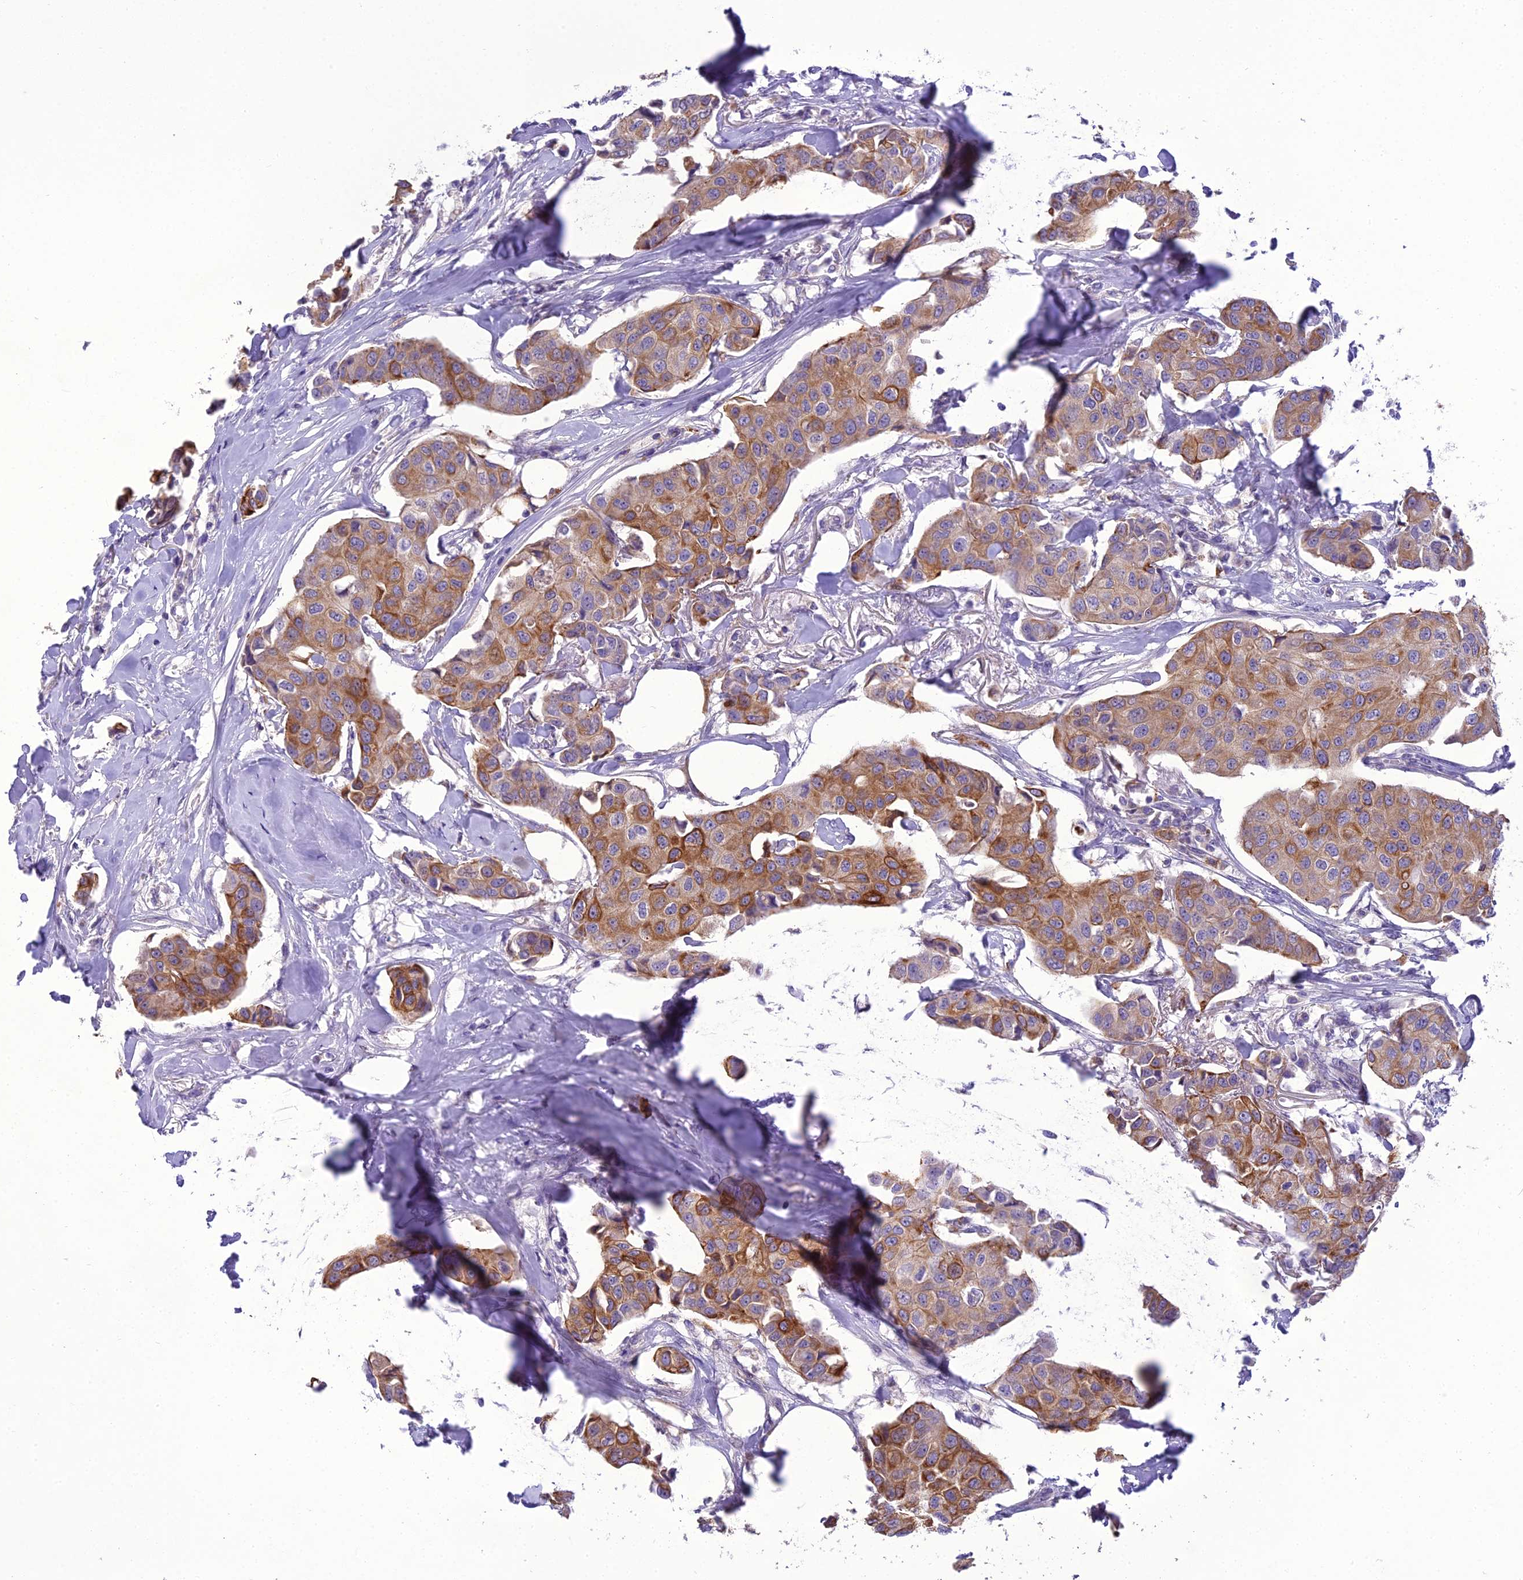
{"staining": {"intensity": "moderate", "quantity": ">75%", "location": "cytoplasmic/membranous"}, "tissue": "breast cancer", "cell_type": "Tumor cells", "image_type": "cancer", "snomed": [{"axis": "morphology", "description": "Duct carcinoma"}, {"axis": "topography", "description": "Breast"}], "caption": "Breast intraductal carcinoma stained for a protein (brown) reveals moderate cytoplasmic/membranous positive staining in about >75% of tumor cells.", "gene": "SCRT1", "patient": {"sex": "female", "age": 80}}